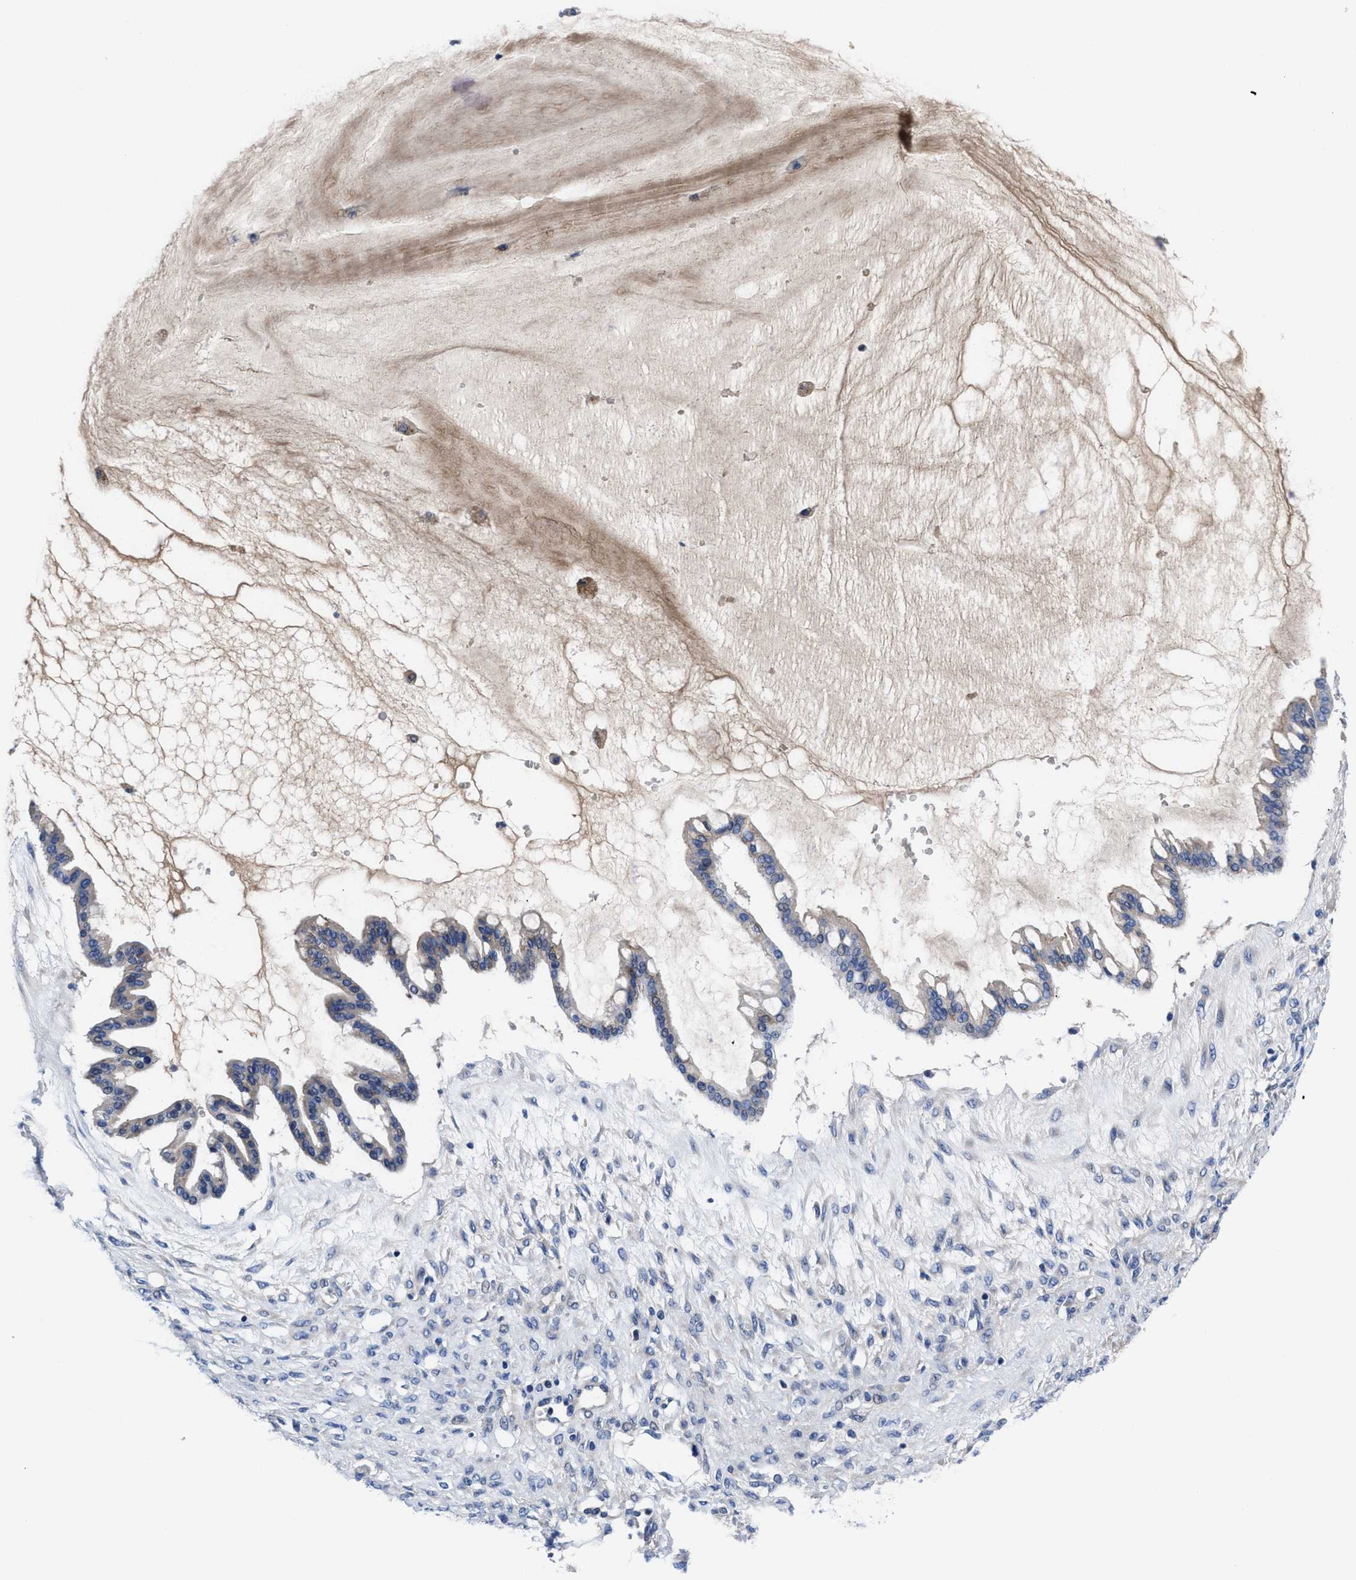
{"staining": {"intensity": "weak", "quantity": "<25%", "location": "cytoplasmic/membranous"}, "tissue": "ovarian cancer", "cell_type": "Tumor cells", "image_type": "cancer", "snomed": [{"axis": "morphology", "description": "Cystadenocarcinoma, mucinous, NOS"}, {"axis": "topography", "description": "Ovary"}], "caption": "Immunohistochemistry histopathology image of ovarian cancer (mucinous cystadenocarcinoma) stained for a protein (brown), which reveals no expression in tumor cells.", "gene": "DHRS13", "patient": {"sex": "female", "age": 73}}